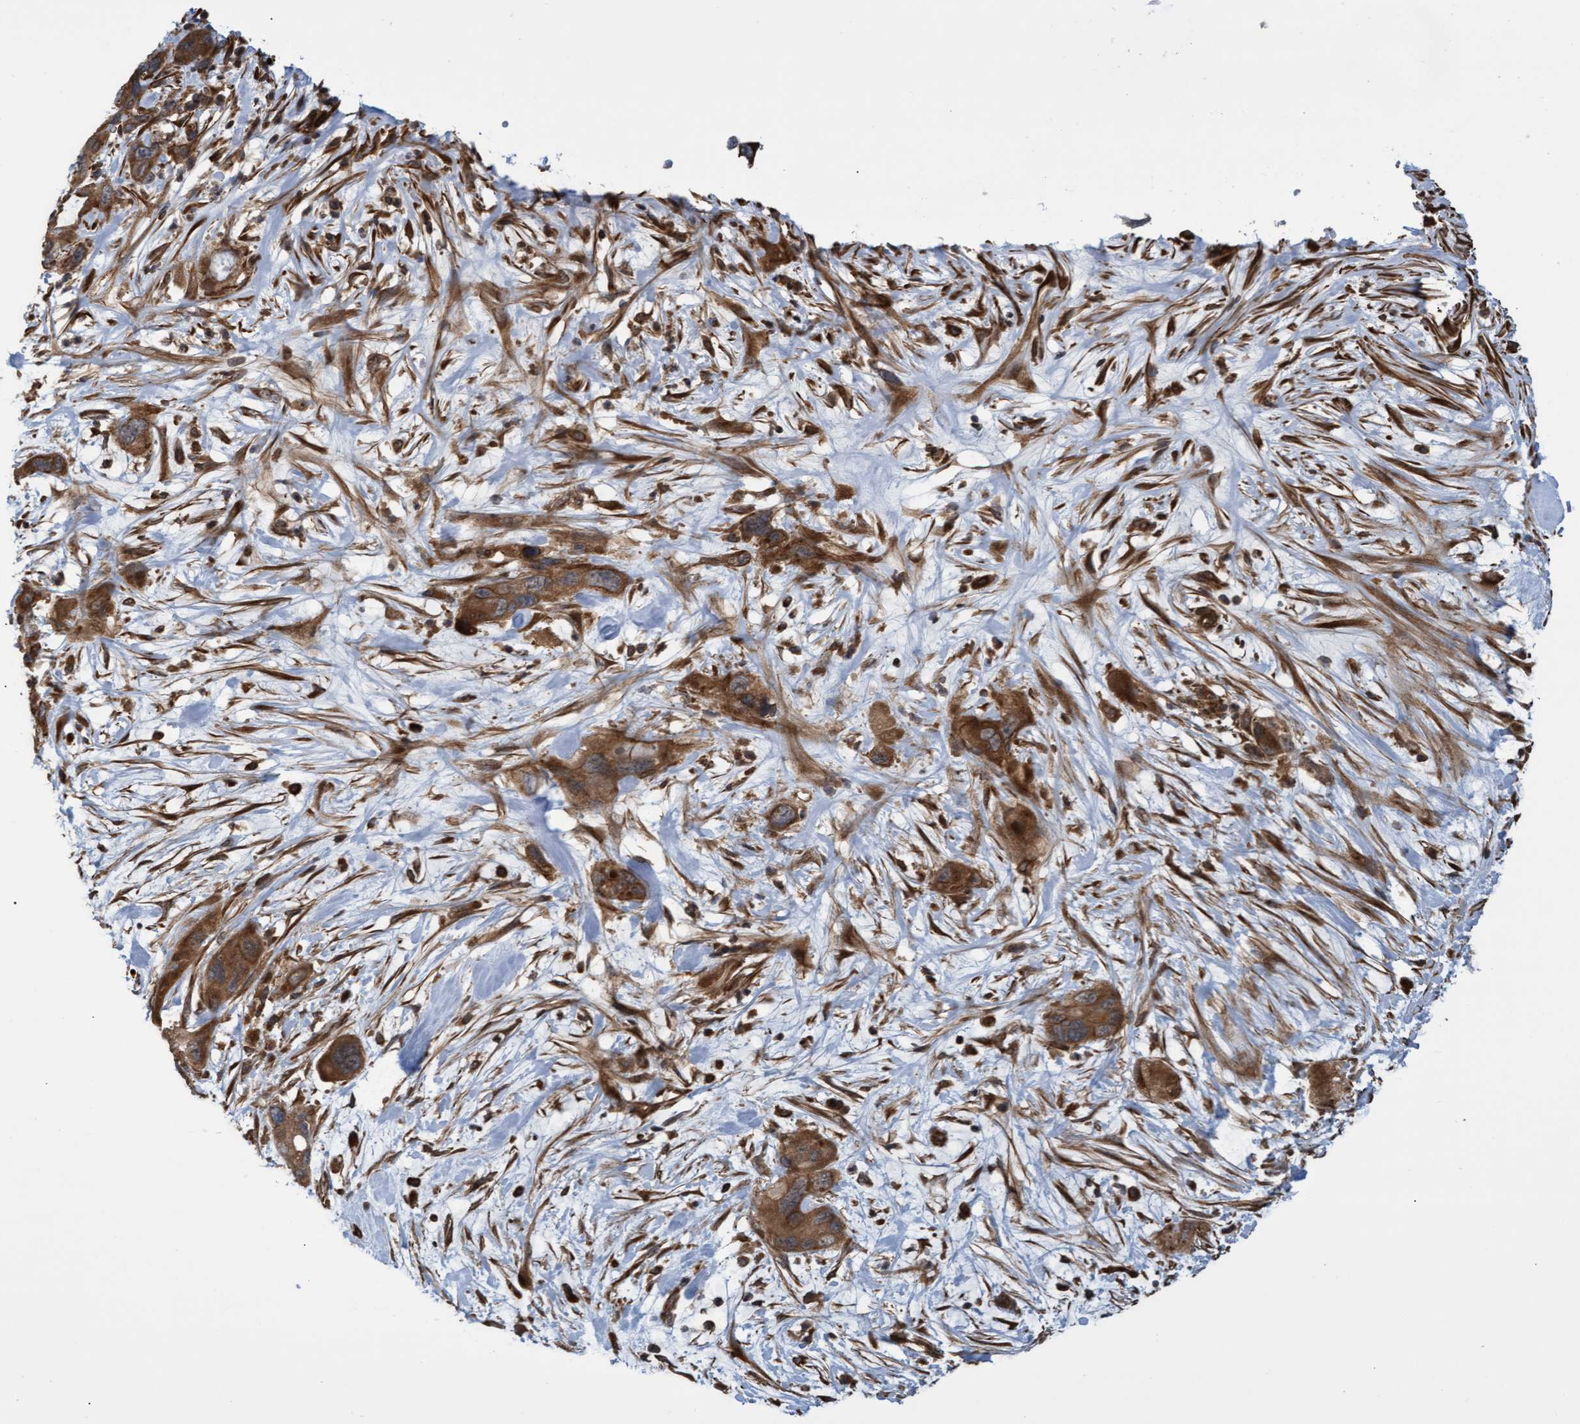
{"staining": {"intensity": "moderate", "quantity": ">75%", "location": "cytoplasmic/membranous"}, "tissue": "pancreatic cancer", "cell_type": "Tumor cells", "image_type": "cancer", "snomed": [{"axis": "morphology", "description": "Adenocarcinoma, NOS"}, {"axis": "topography", "description": "Pancreas"}], "caption": "A photomicrograph showing moderate cytoplasmic/membranous expression in about >75% of tumor cells in pancreatic cancer, as visualized by brown immunohistochemical staining.", "gene": "TNFRSF10B", "patient": {"sex": "female", "age": 71}}